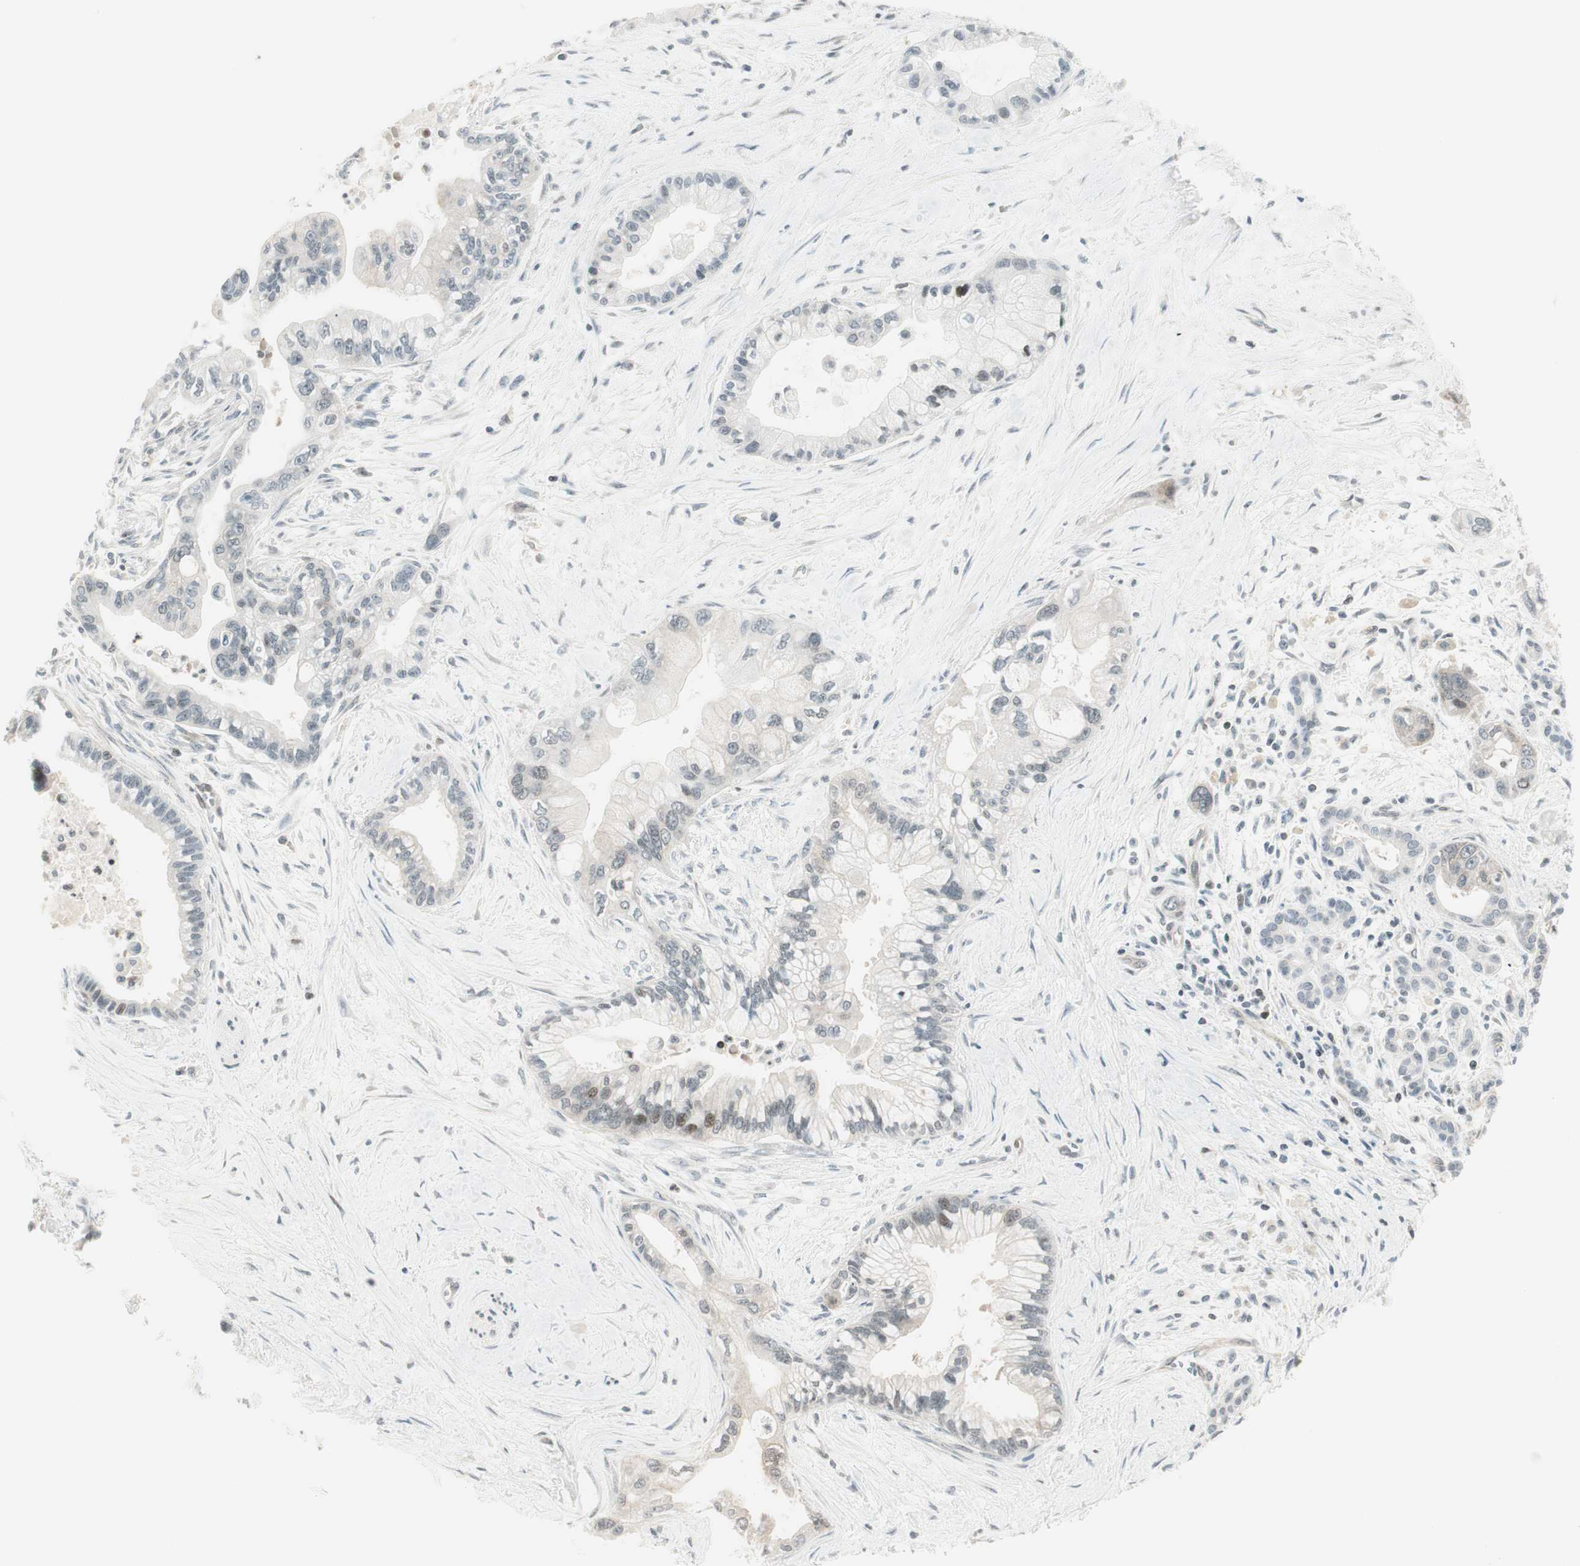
{"staining": {"intensity": "negative", "quantity": "none", "location": "none"}, "tissue": "pancreatic cancer", "cell_type": "Tumor cells", "image_type": "cancer", "snomed": [{"axis": "morphology", "description": "Adenocarcinoma, NOS"}, {"axis": "topography", "description": "Pancreas"}], "caption": "A micrograph of pancreatic adenocarcinoma stained for a protein displays no brown staining in tumor cells. The staining is performed using DAB brown chromogen with nuclei counter-stained in using hematoxylin.", "gene": "TPT1", "patient": {"sex": "male", "age": 70}}